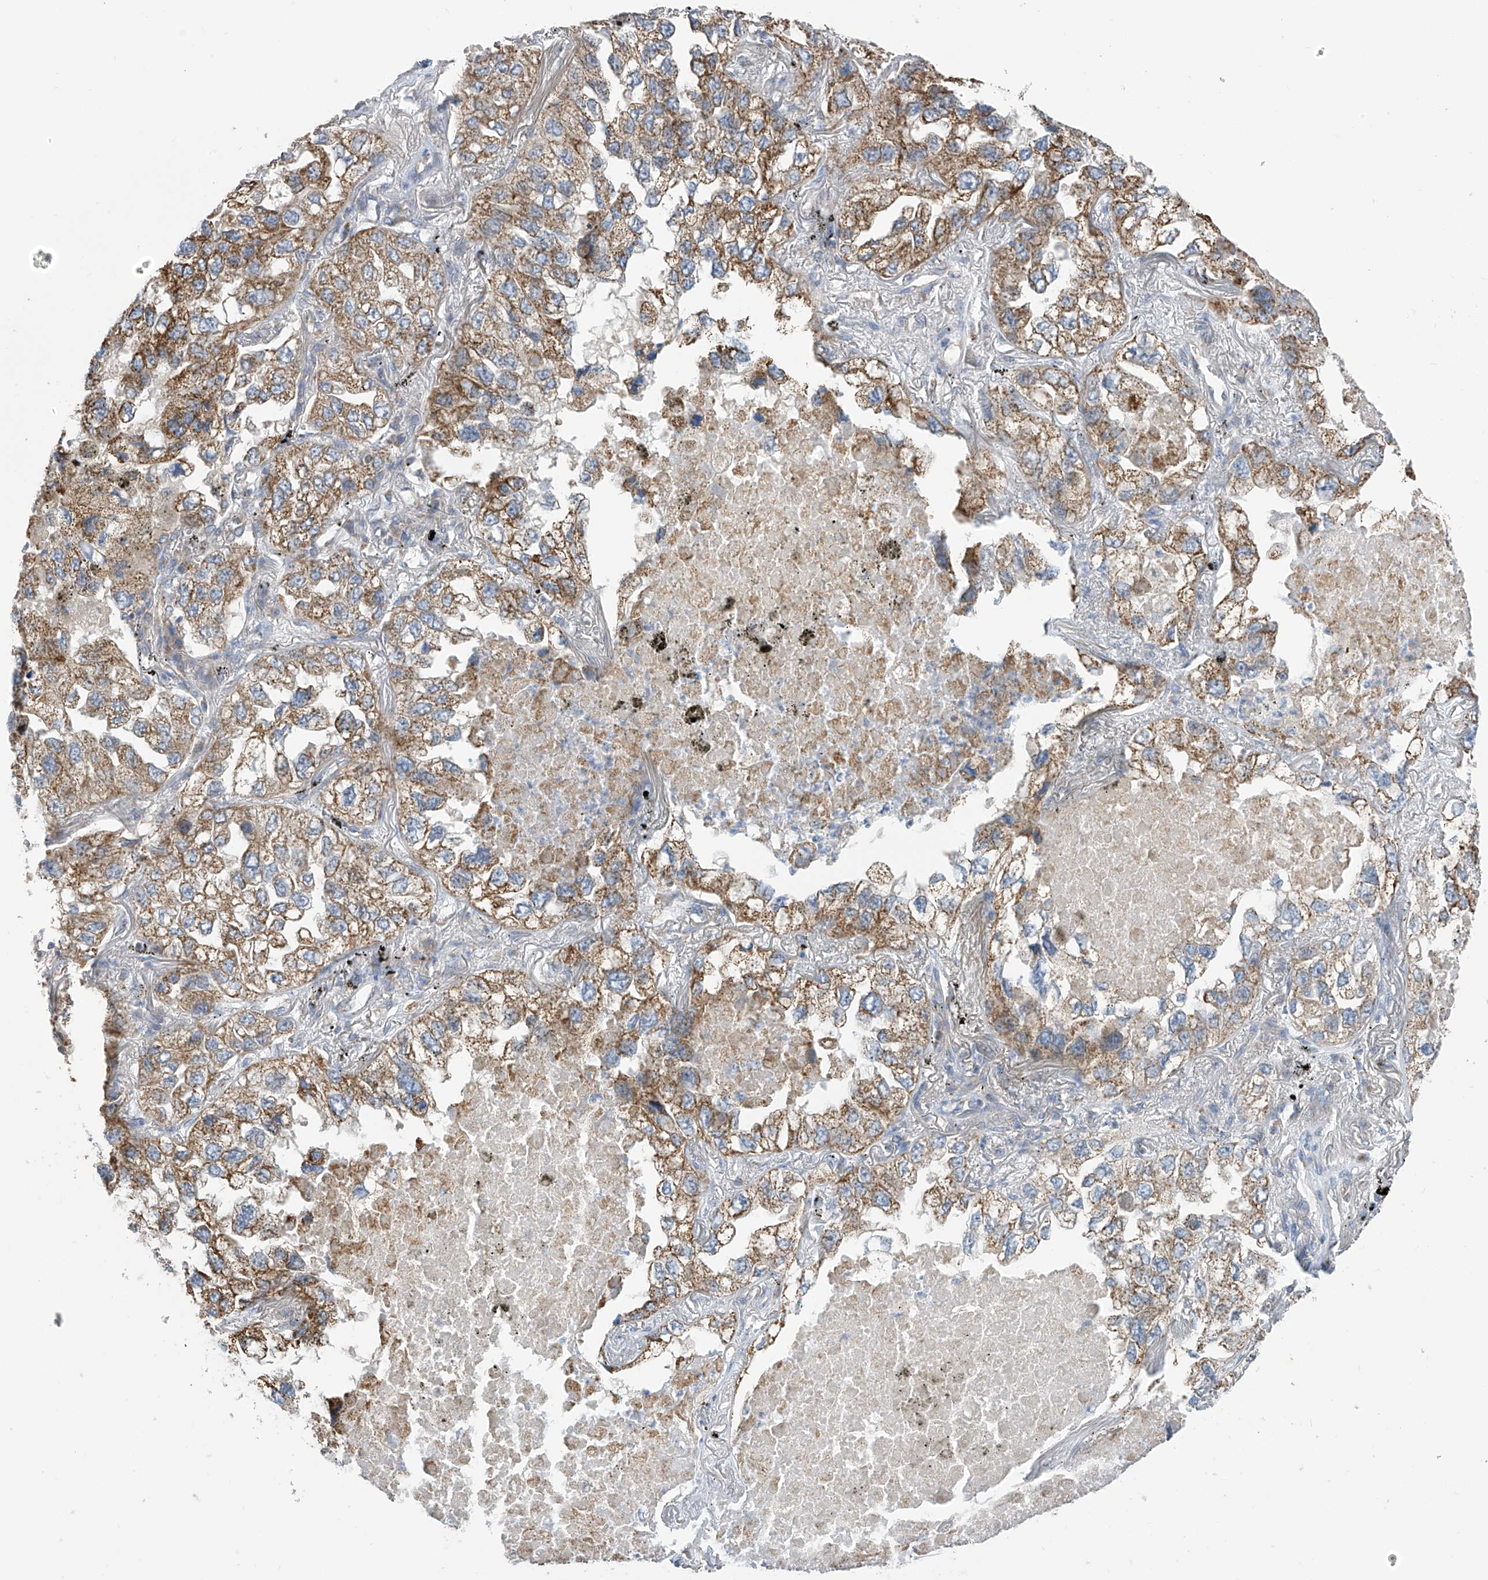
{"staining": {"intensity": "moderate", "quantity": ">75%", "location": "cytoplasmic/membranous"}, "tissue": "lung cancer", "cell_type": "Tumor cells", "image_type": "cancer", "snomed": [{"axis": "morphology", "description": "Adenocarcinoma, NOS"}, {"axis": "topography", "description": "Lung"}], "caption": "Brown immunohistochemical staining in adenocarcinoma (lung) displays moderate cytoplasmic/membranous staining in approximately >75% of tumor cells. (Brightfield microscopy of DAB IHC at high magnification).", "gene": "PNPT1", "patient": {"sex": "male", "age": 65}}